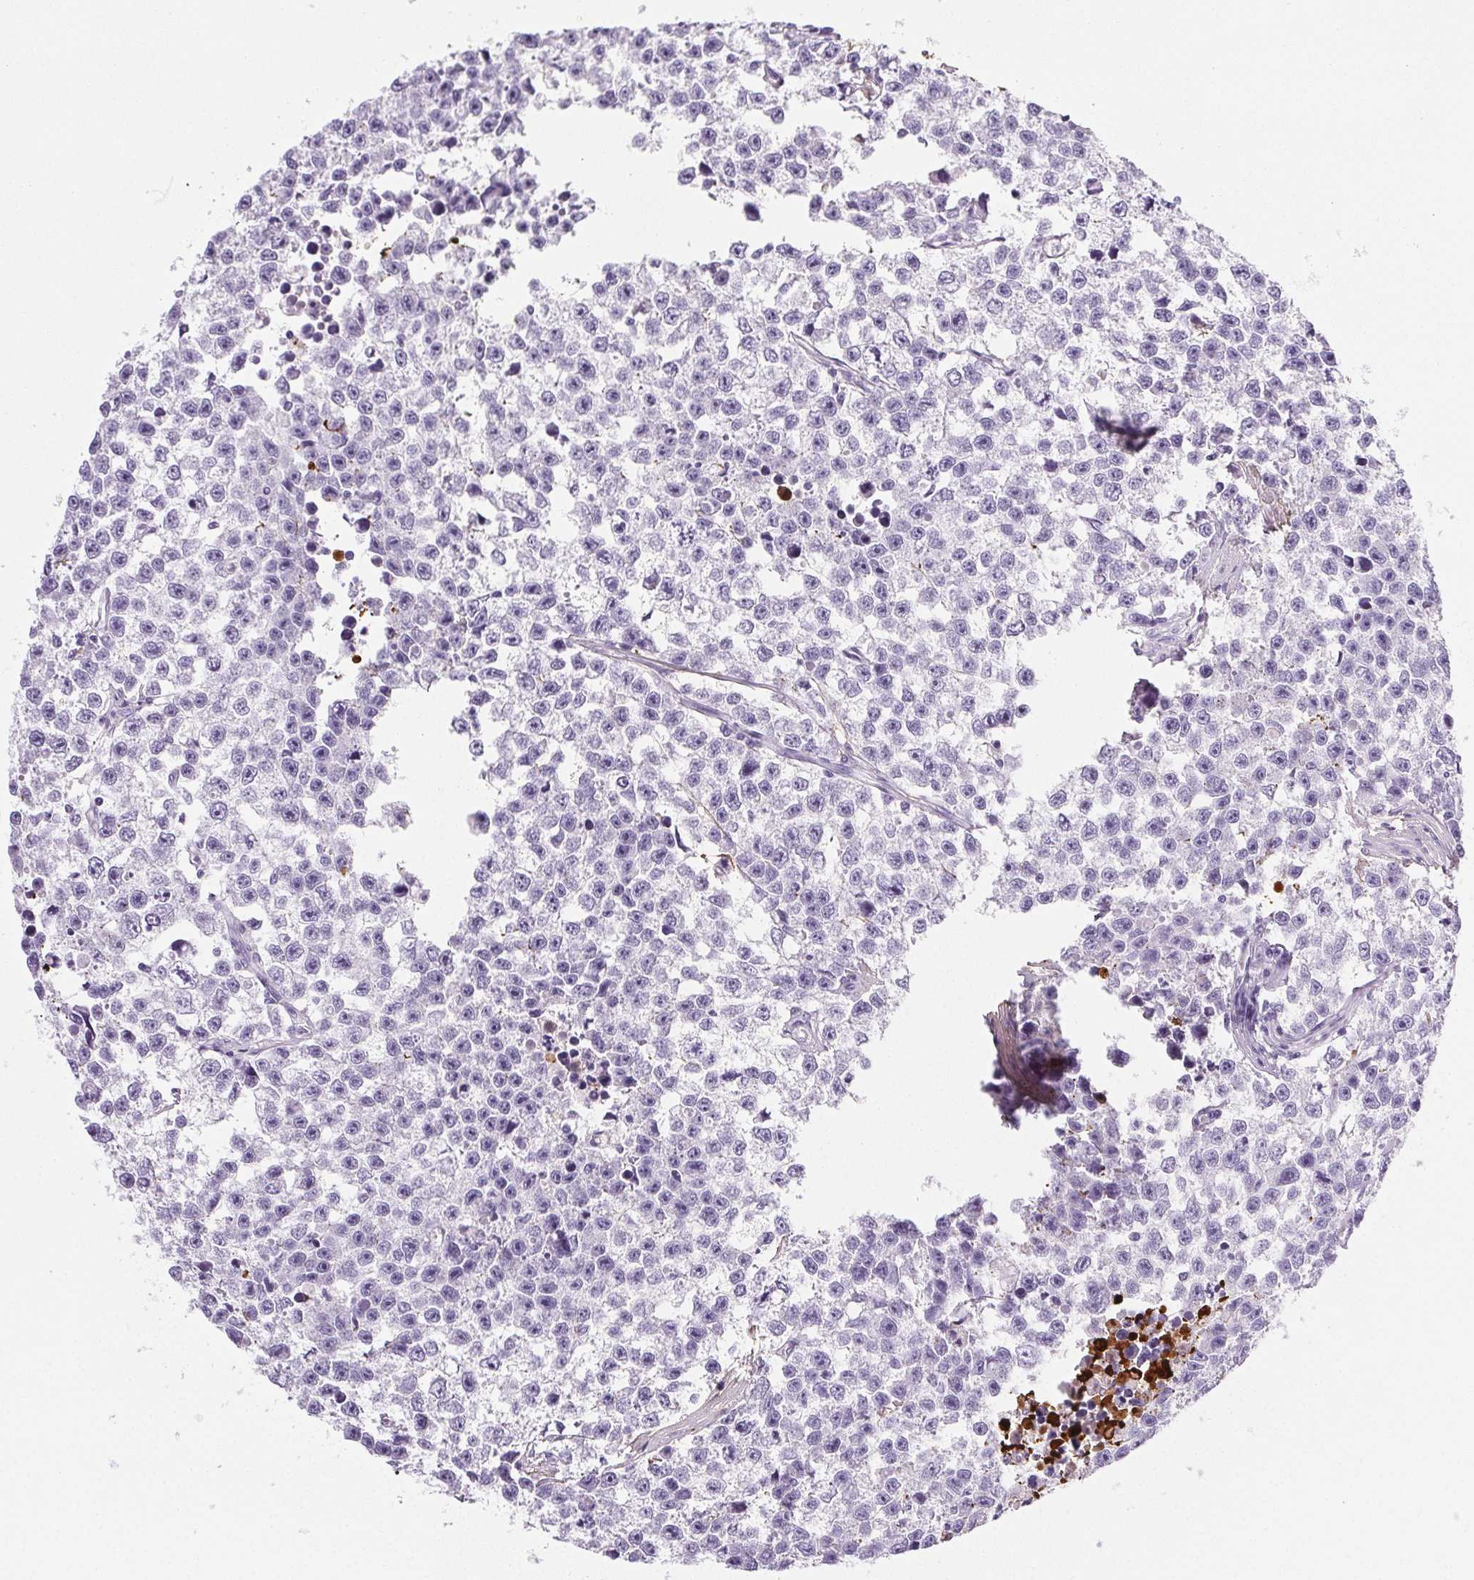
{"staining": {"intensity": "negative", "quantity": "none", "location": "none"}, "tissue": "testis cancer", "cell_type": "Tumor cells", "image_type": "cancer", "snomed": [{"axis": "morphology", "description": "Seminoma, NOS"}, {"axis": "topography", "description": "Testis"}], "caption": "An image of testis cancer stained for a protein shows no brown staining in tumor cells.", "gene": "VTN", "patient": {"sex": "male", "age": 26}}